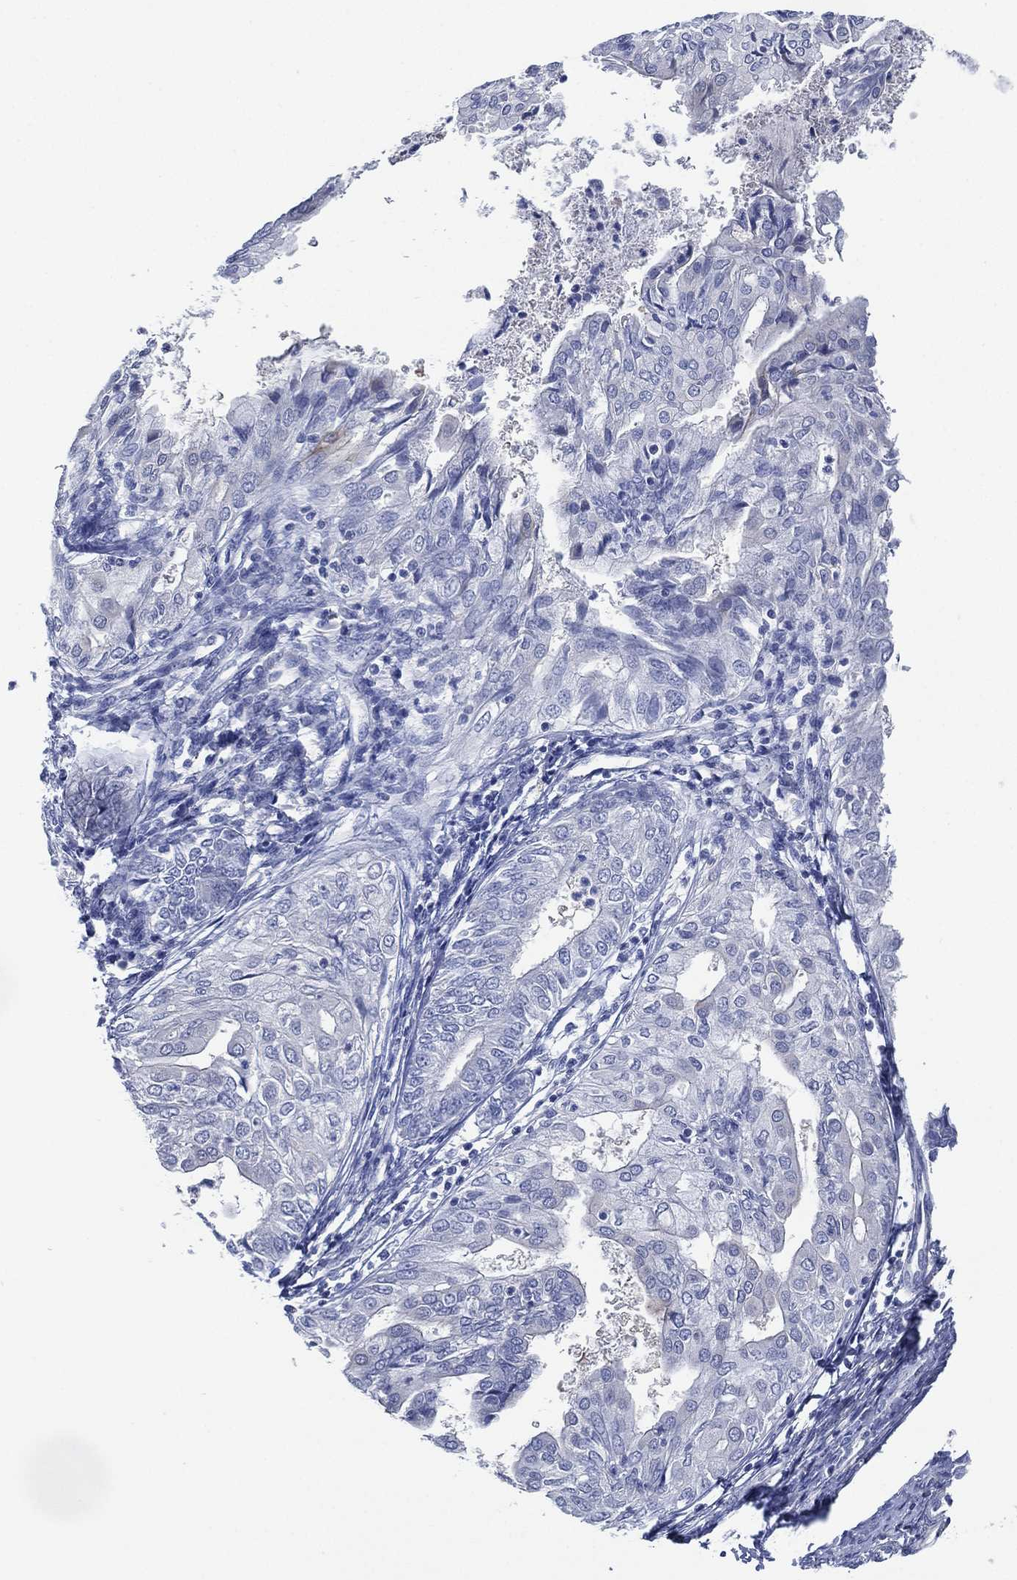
{"staining": {"intensity": "negative", "quantity": "none", "location": "none"}, "tissue": "endometrial cancer", "cell_type": "Tumor cells", "image_type": "cancer", "snomed": [{"axis": "morphology", "description": "Adenocarcinoma, NOS"}, {"axis": "topography", "description": "Endometrium"}], "caption": "Protein analysis of endometrial adenocarcinoma demonstrates no significant staining in tumor cells.", "gene": "C5orf46", "patient": {"sex": "female", "age": 68}}